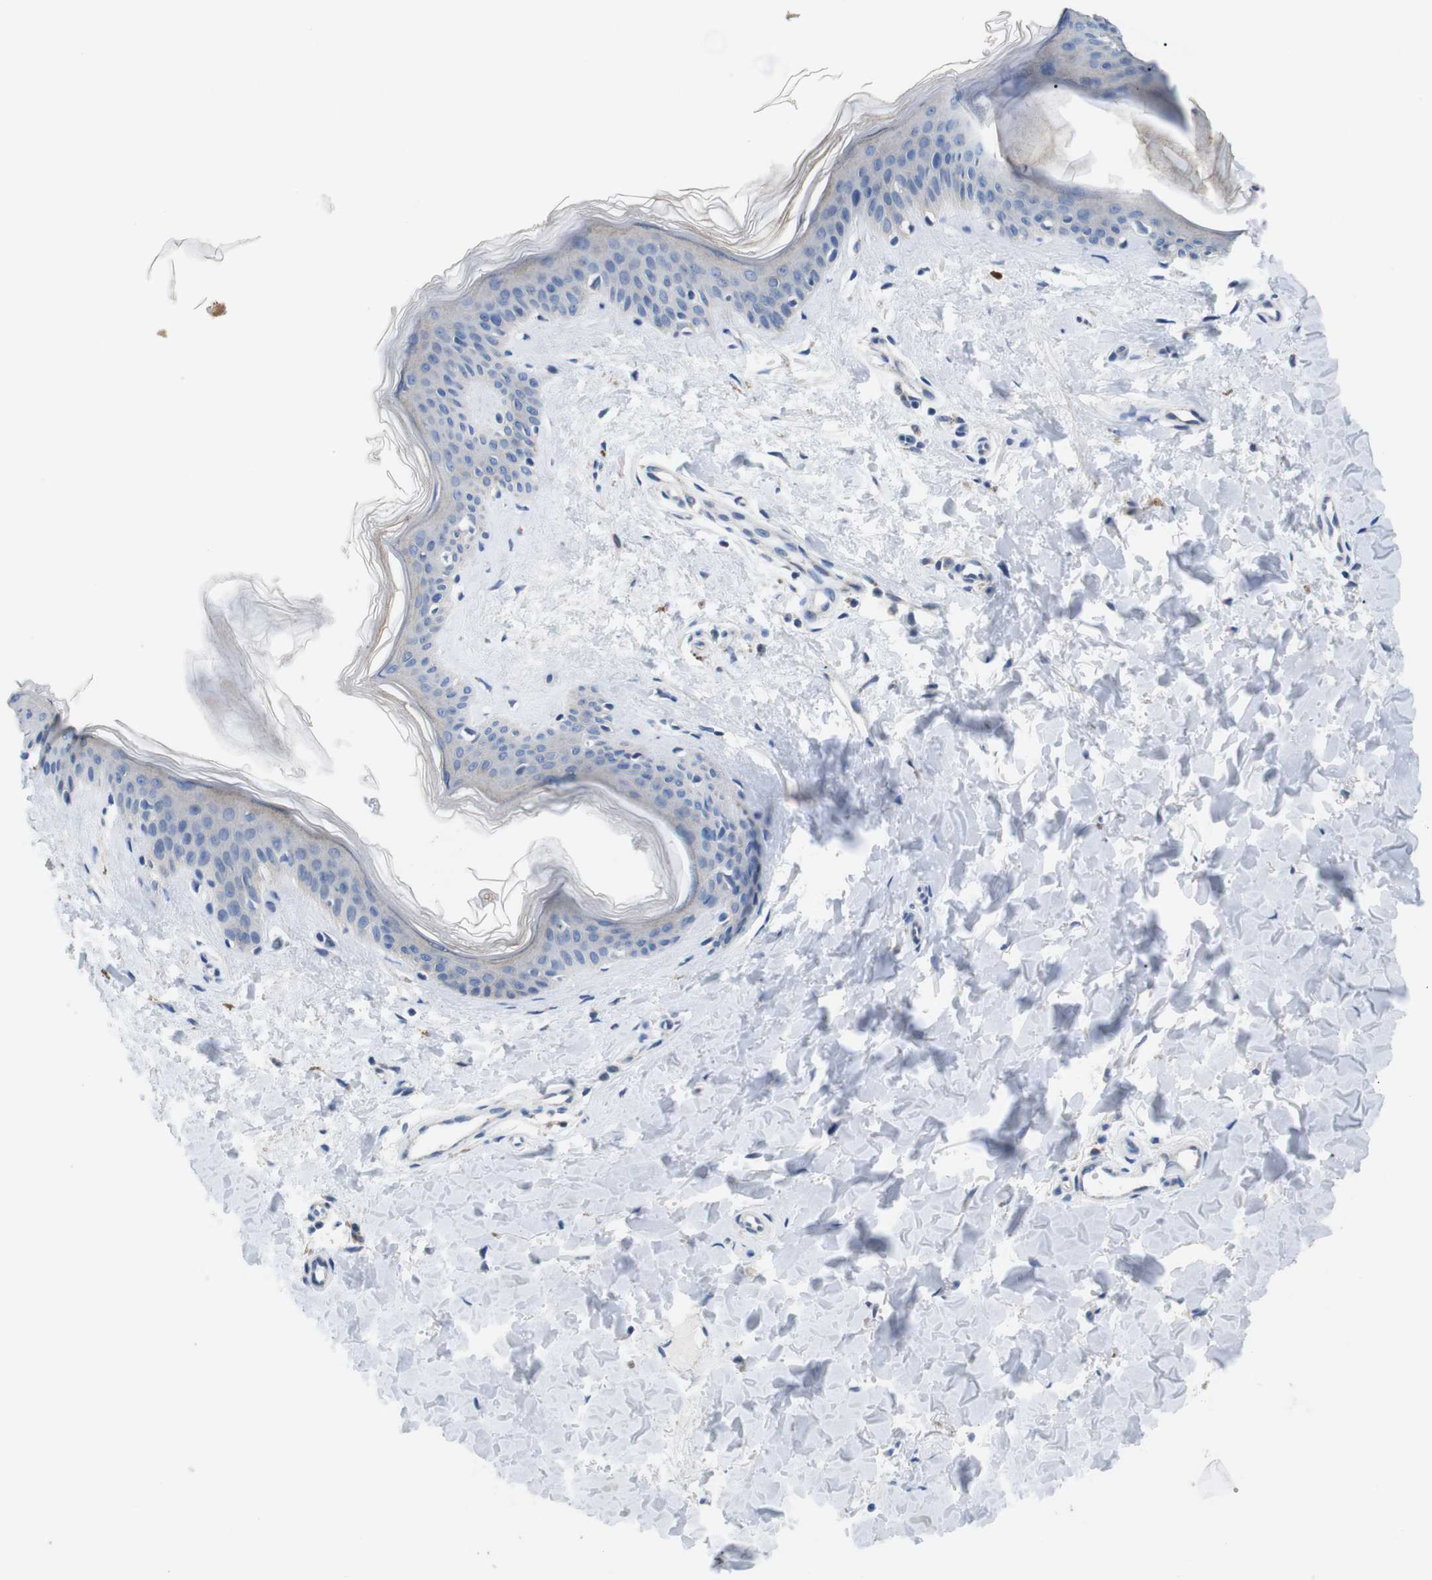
{"staining": {"intensity": "negative", "quantity": "none", "location": "none"}, "tissue": "skin", "cell_type": "Fibroblasts", "image_type": "normal", "snomed": [{"axis": "morphology", "description": "Normal tissue, NOS"}, {"axis": "topography", "description": "Skin"}], "caption": "Histopathology image shows no protein staining in fibroblasts of benign skin. Brightfield microscopy of IHC stained with DAB (3,3'-diaminobenzidine) (brown) and hematoxylin (blue), captured at high magnification.", "gene": "F2RL1", "patient": {"sex": "female", "age": 41}}